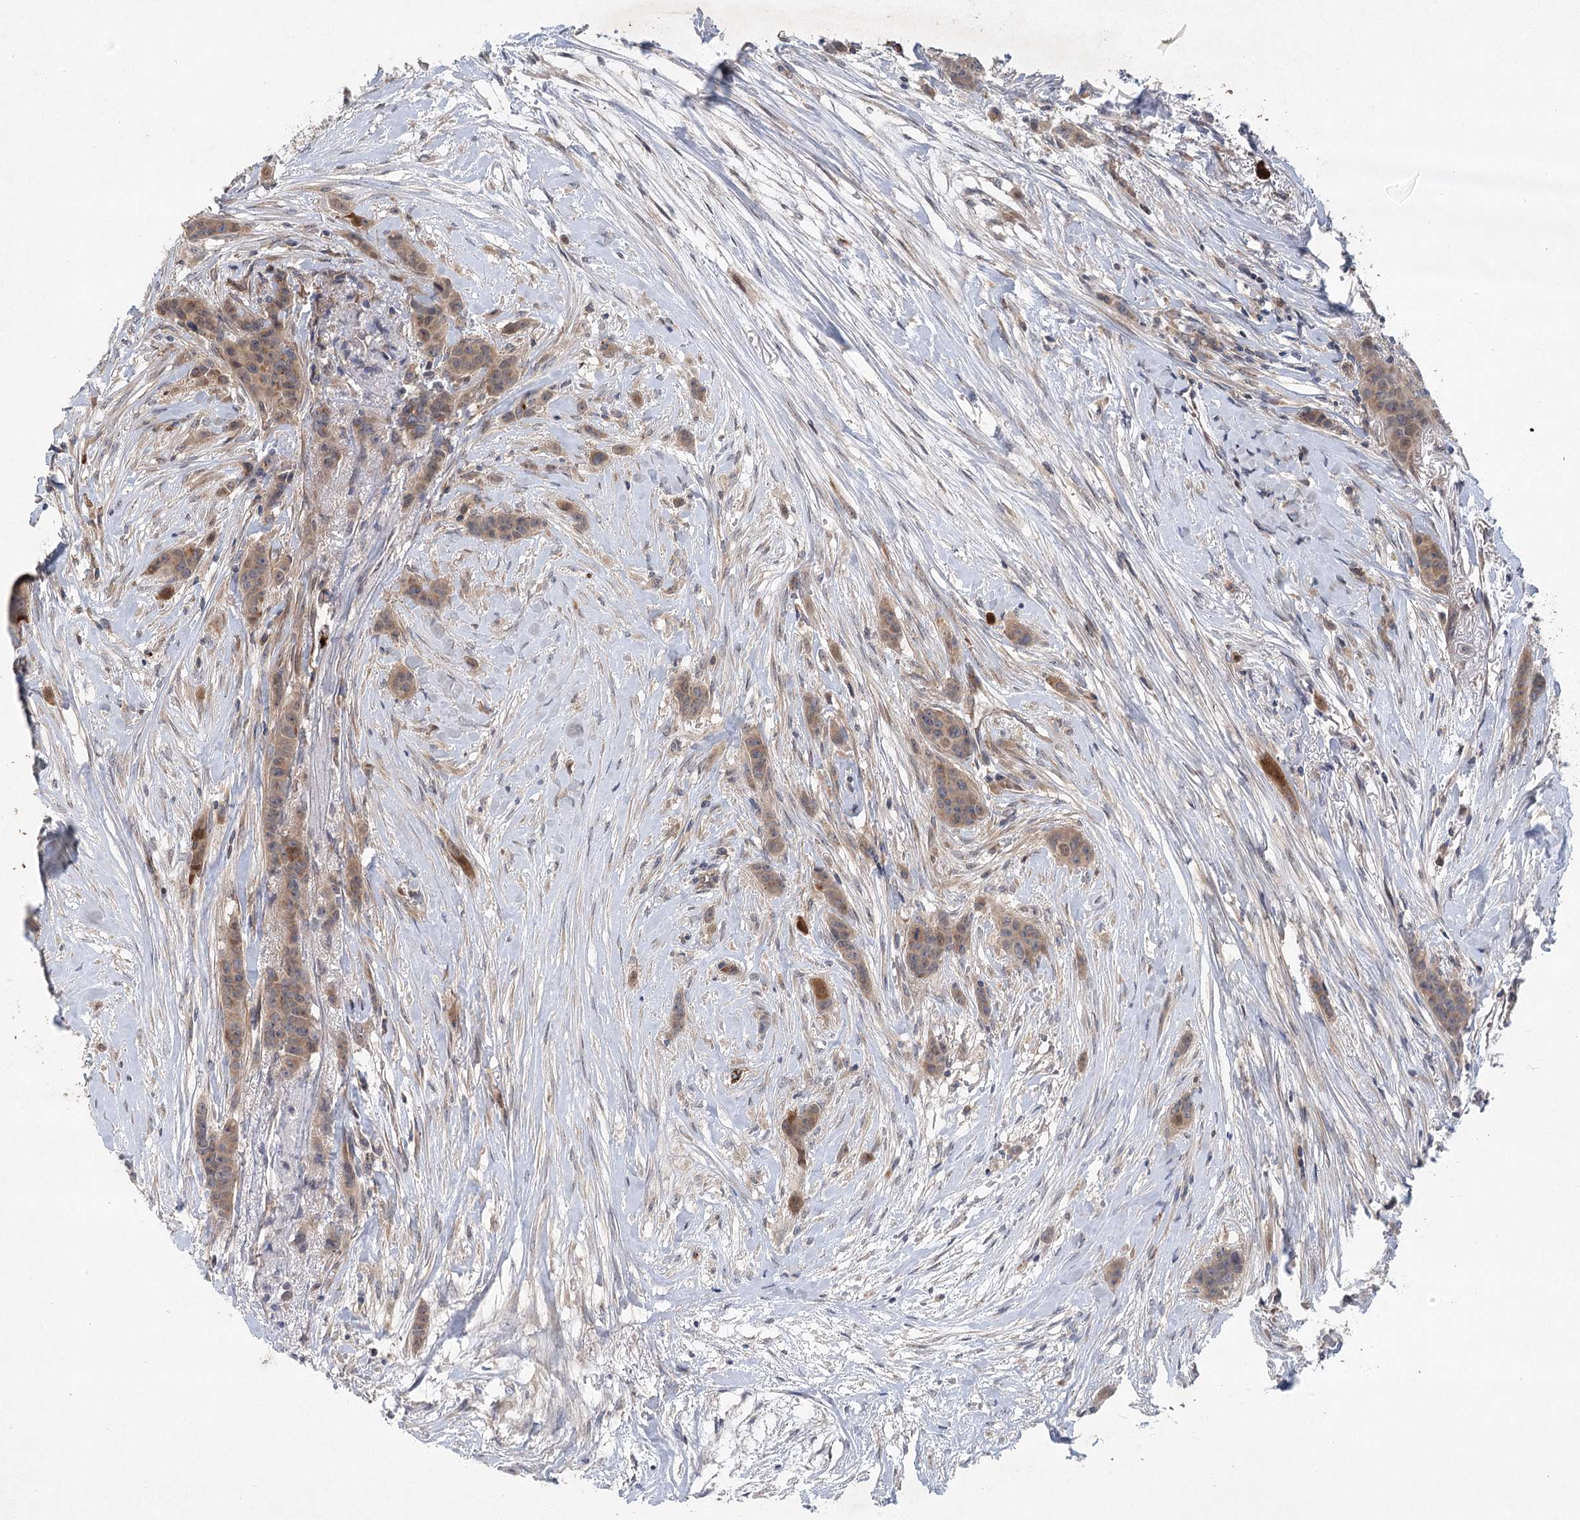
{"staining": {"intensity": "weak", "quantity": ">75%", "location": "cytoplasmic/membranous"}, "tissue": "breast cancer", "cell_type": "Tumor cells", "image_type": "cancer", "snomed": [{"axis": "morphology", "description": "Duct carcinoma"}, {"axis": "topography", "description": "Breast"}], "caption": "This histopathology image reveals breast cancer (infiltrating ductal carcinoma) stained with immunohistochemistry to label a protein in brown. The cytoplasmic/membranous of tumor cells show weak positivity for the protein. Nuclei are counter-stained blue.", "gene": "METTL24", "patient": {"sex": "female", "age": 40}}